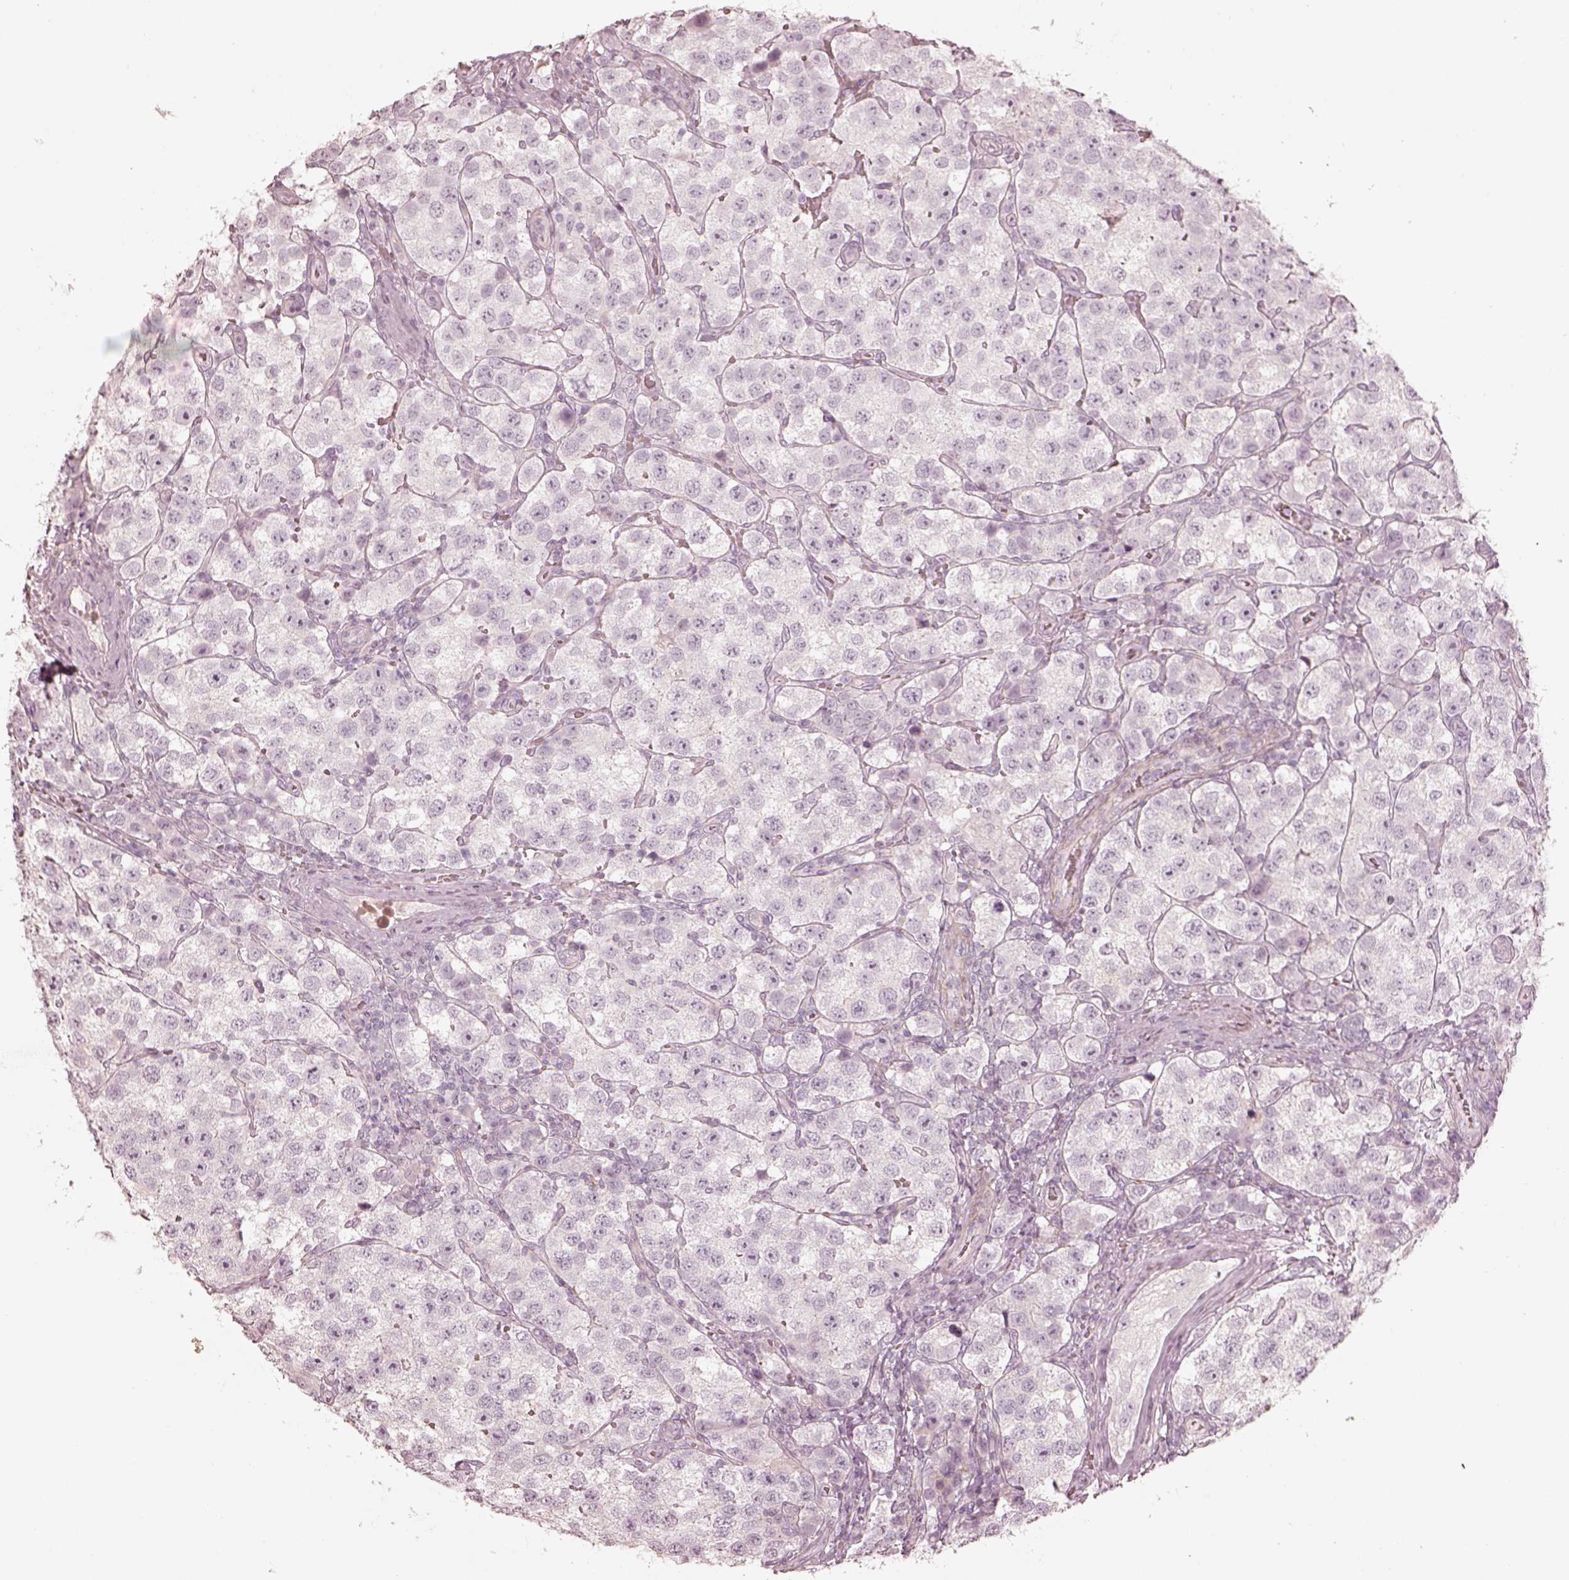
{"staining": {"intensity": "negative", "quantity": "none", "location": "none"}, "tissue": "testis cancer", "cell_type": "Tumor cells", "image_type": "cancer", "snomed": [{"axis": "morphology", "description": "Seminoma, NOS"}, {"axis": "topography", "description": "Testis"}], "caption": "A micrograph of human testis seminoma is negative for staining in tumor cells. (DAB (3,3'-diaminobenzidine) immunohistochemistry (IHC) with hematoxylin counter stain).", "gene": "PRLHR", "patient": {"sex": "male", "age": 37}}